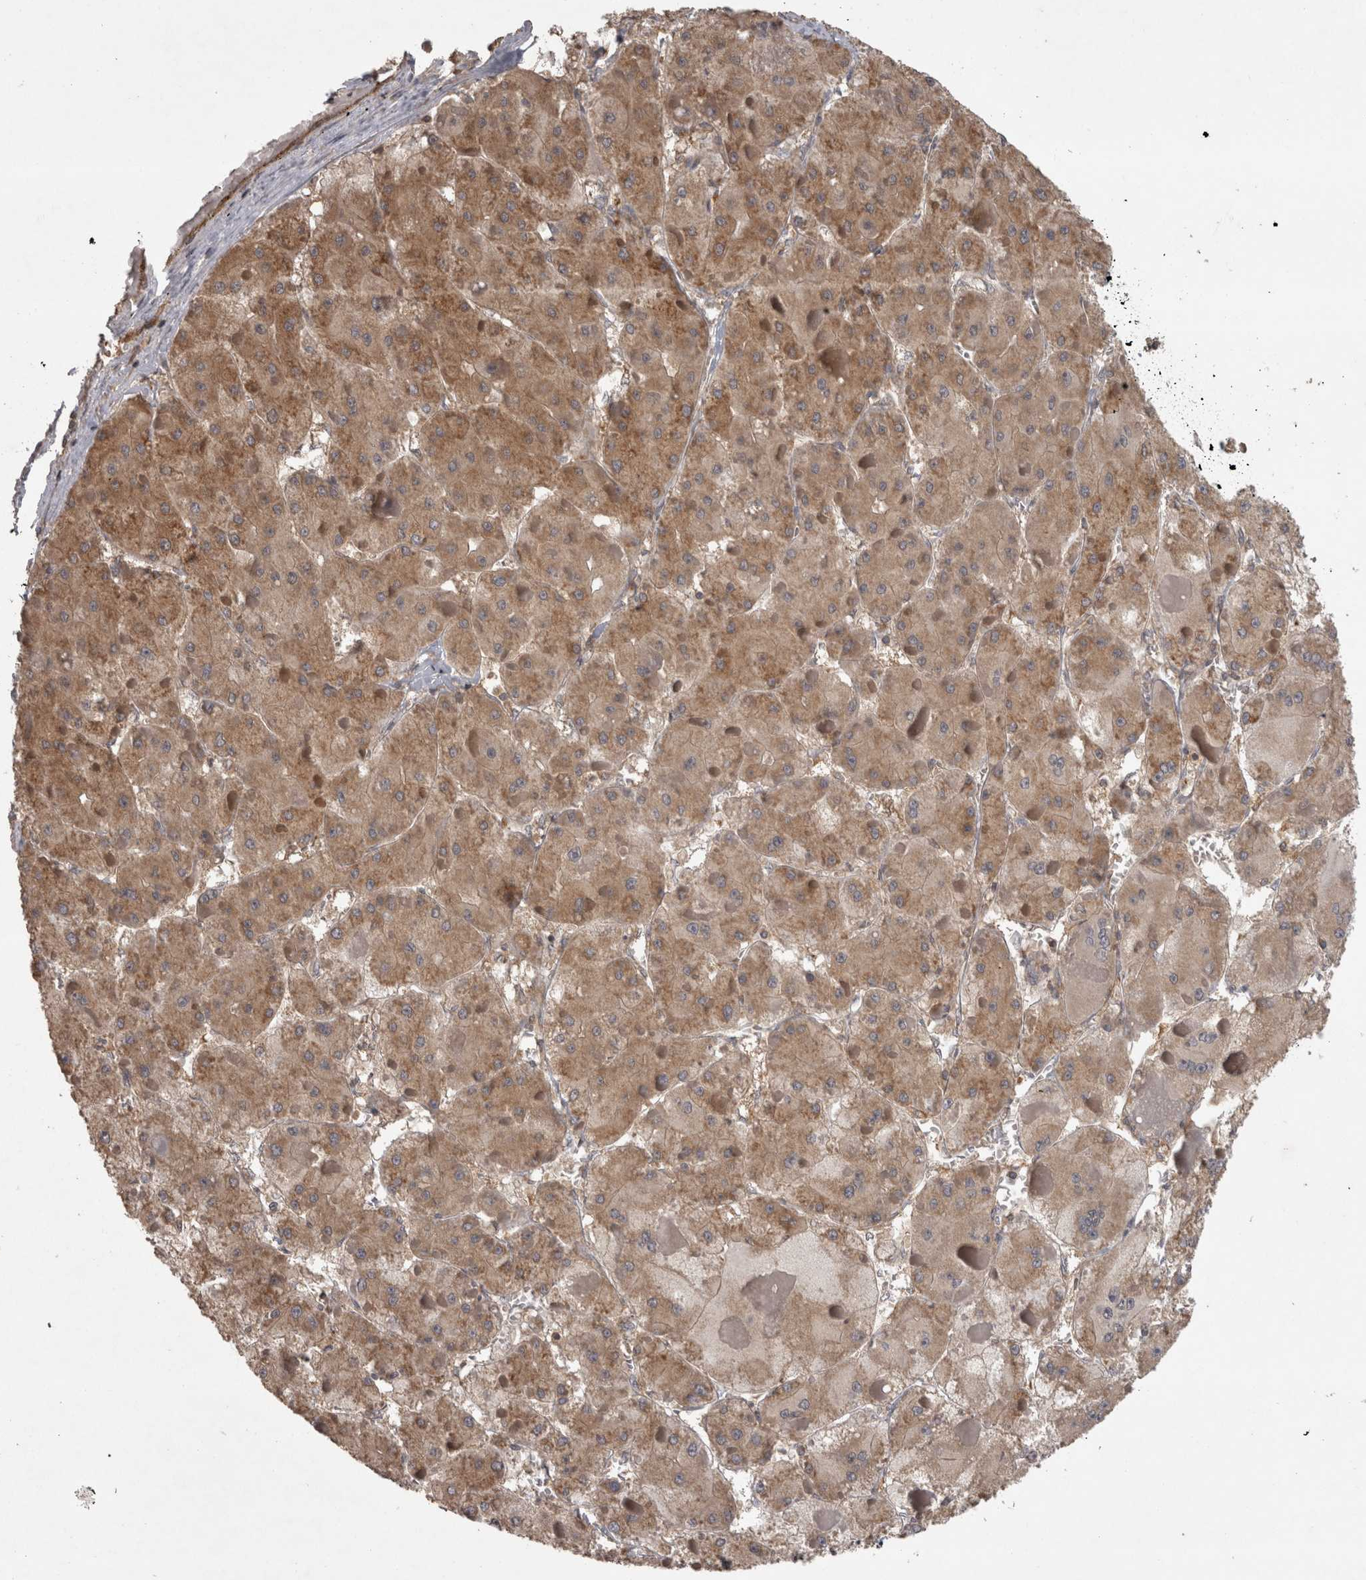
{"staining": {"intensity": "moderate", "quantity": ">75%", "location": "cytoplasmic/membranous"}, "tissue": "liver cancer", "cell_type": "Tumor cells", "image_type": "cancer", "snomed": [{"axis": "morphology", "description": "Carcinoma, Hepatocellular, NOS"}, {"axis": "topography", "description": "Liver"}], "caption": "Human liver hepatocellular carcinoma stained with a protein marker shows moderate staining in tumor cells.", "gene": "MICU3", "patient": {"sex": "female", "age": 73}}